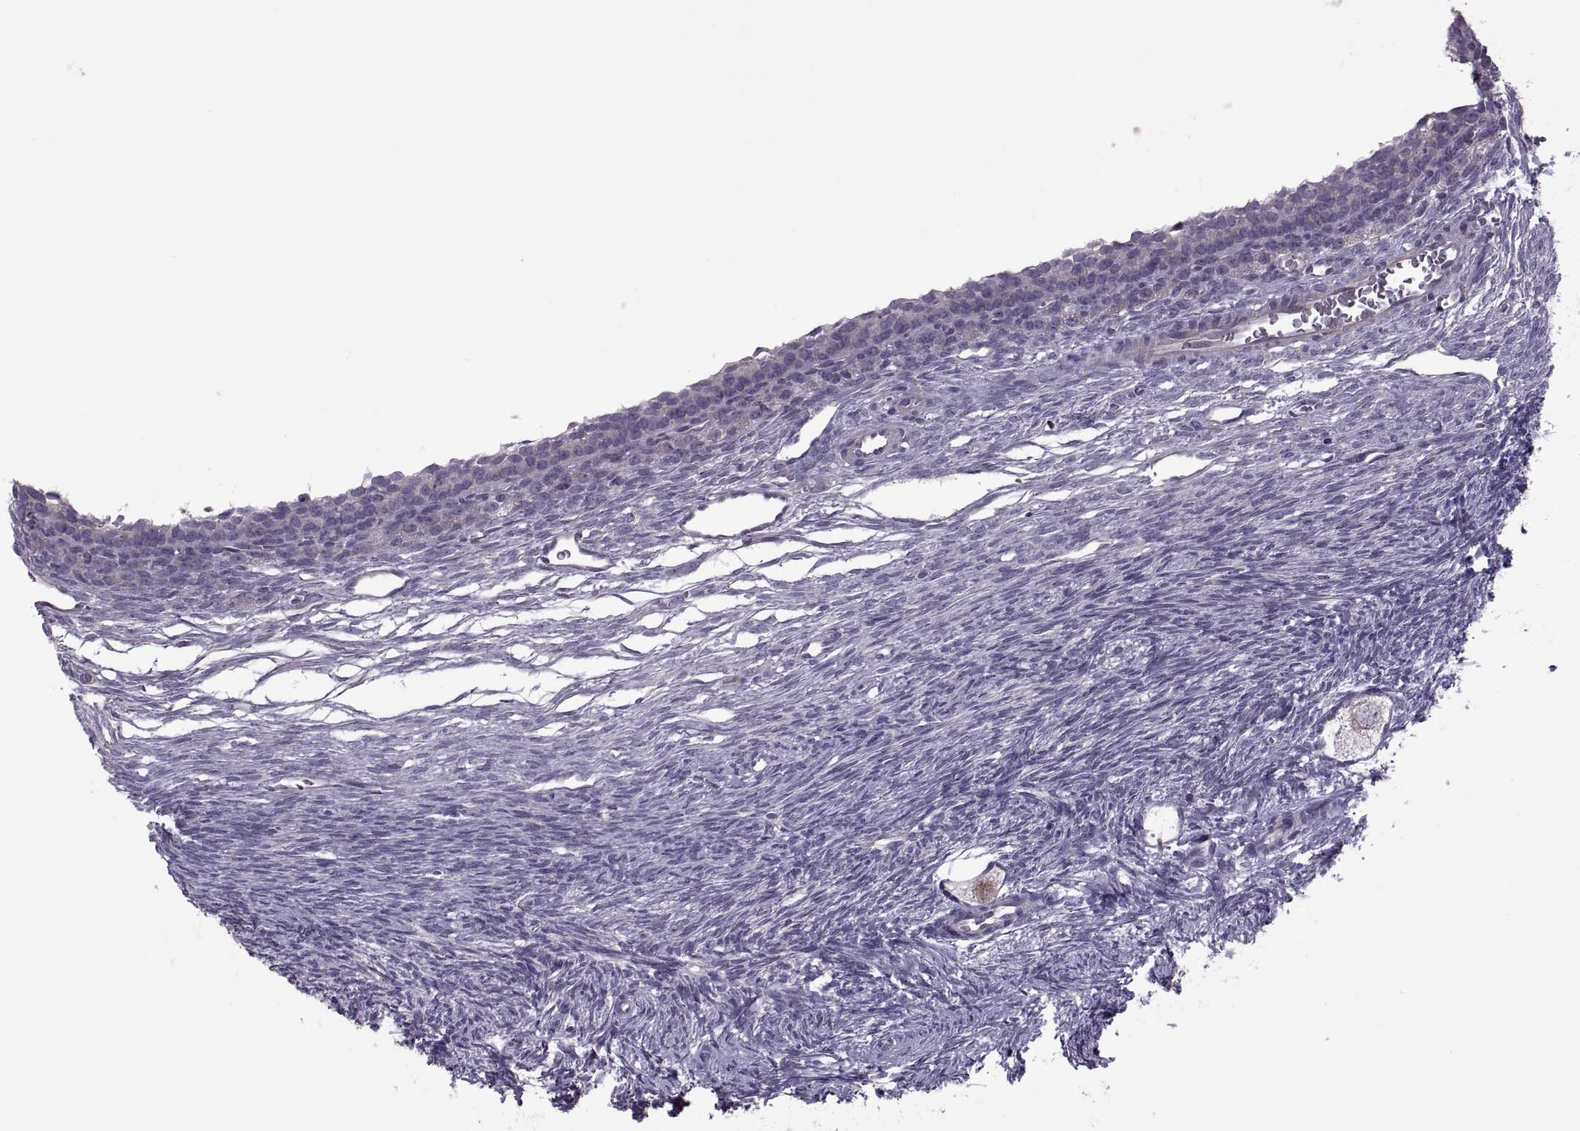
{"staining": {"intensity": "negative", "quantity": "none", "location": "none"}, "tissue": "ovary", "cell_type": "Follicle cells", "image_type": "normal", "snomed": [{"axis": "morphology", "description": "Normal tissue, NOS"}, {"axis": "topography", "description": "Ovary"}], "caption": "IHC of normal human ovary demonstrates no expression in follicle cells.", "gene": "ODF3", "patient": {"sex": "female", "age": 27}}